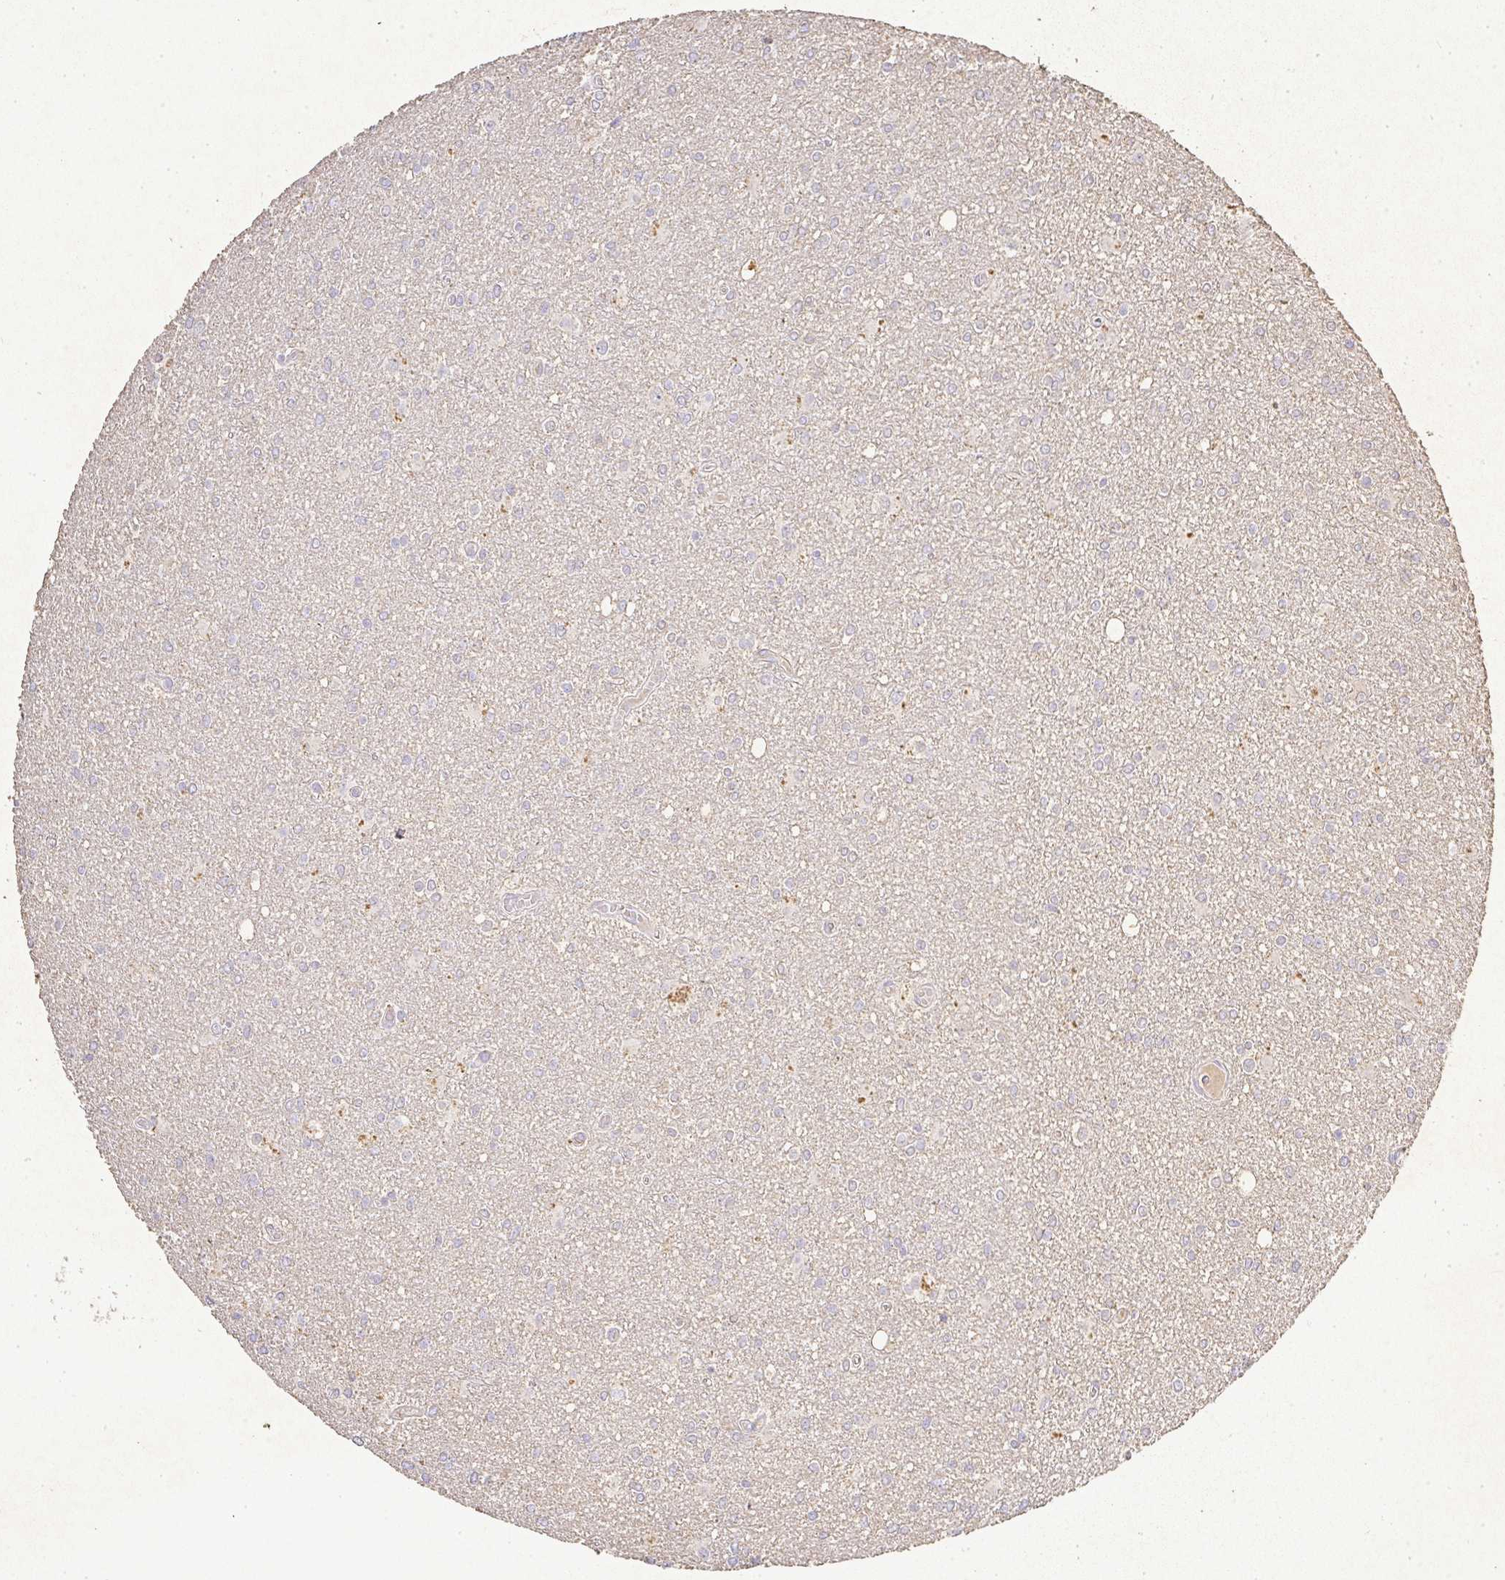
{"staining": {"intensity": "negative", "quantity": "none", "location": "none"}, "tissue": "glioma", "cell_type": "Tumor cells", "image_type": "cancer", "snomed": [{"axis": "morphology", "description": "Glioma, malignant, High grade"}, {"axis": "topography", "description": "Brain"}], "caption": "Human malignant high-grade glioma stained for a protein using IHC displays no expression in tumor cells.", "gene": "RPS2", "patient": {"sex": "male", "age": 48}}